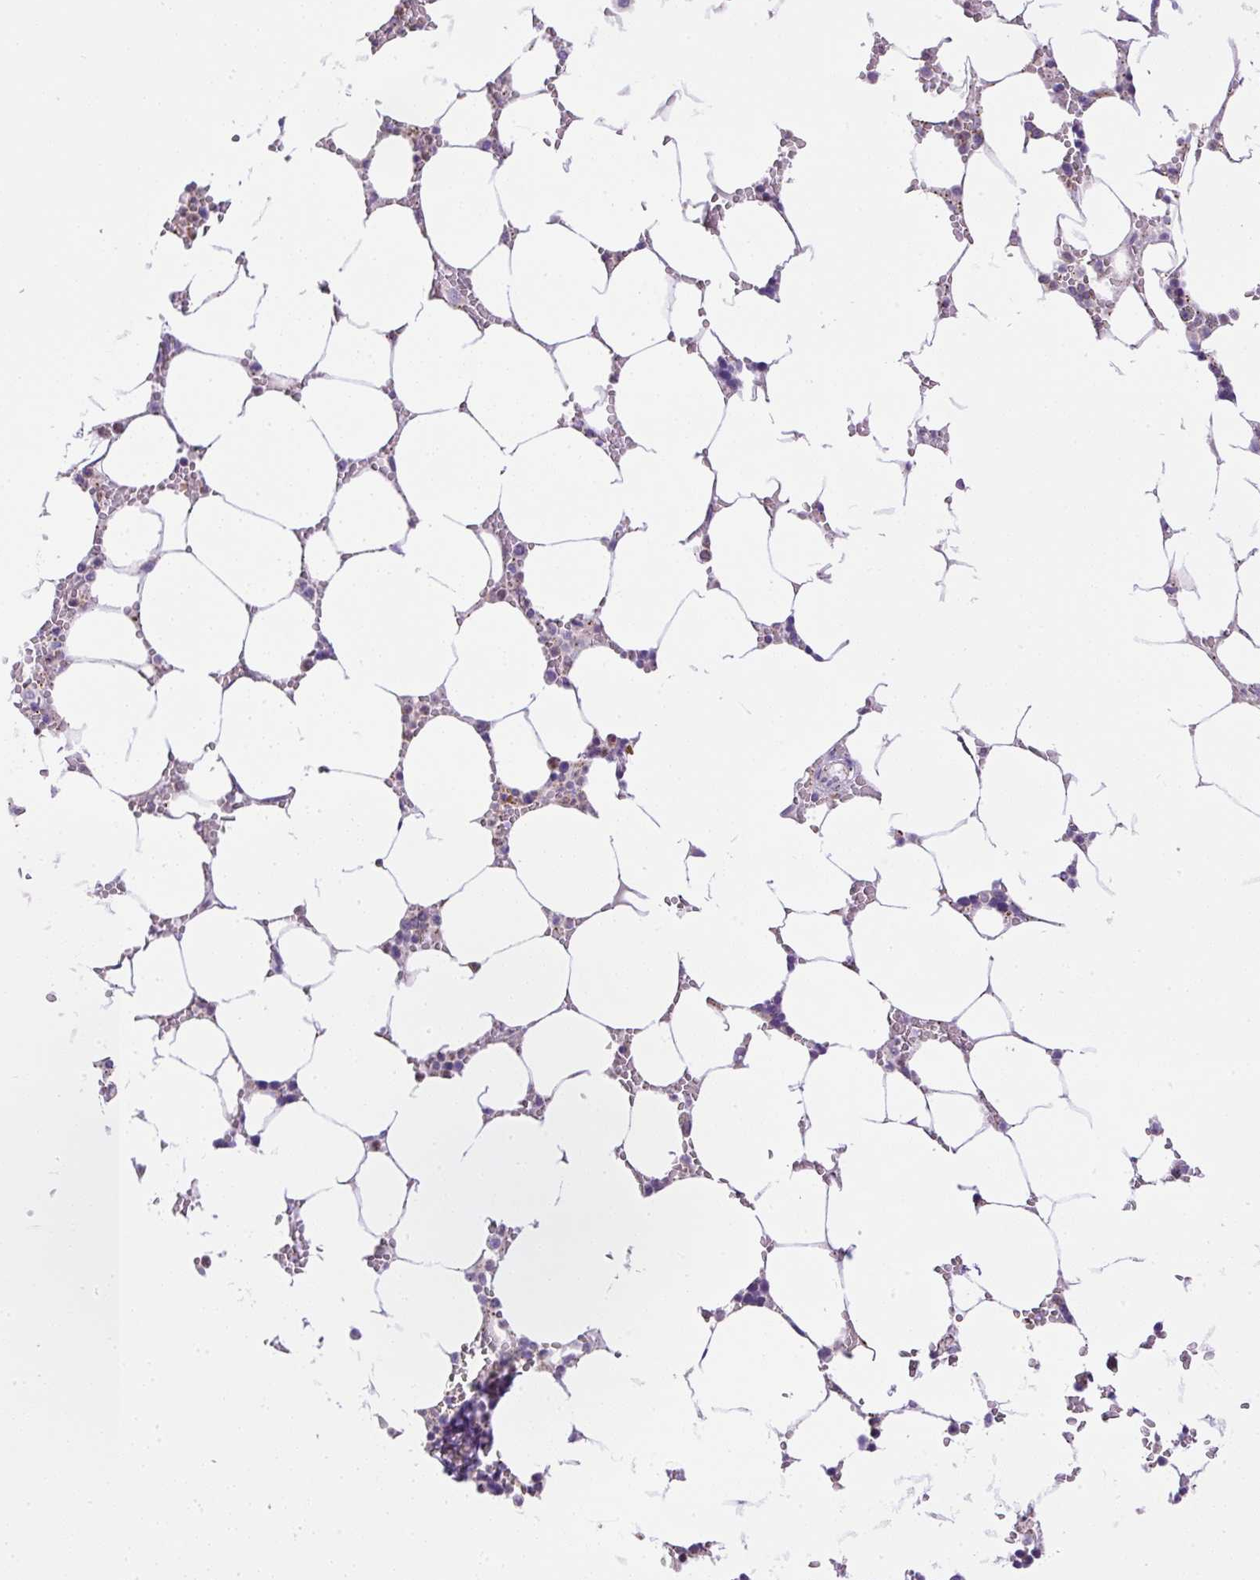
{"staining": {"intensity": "negative", "quantity": "none", "location": "none"}, "tissue": "bone marrow", "cell_type": "Hematopoietic cells", "image_type": "normal", "snomed": [{"axis": "morphology", "description": "Normal tissue, NOS"}, {"axis": "topography", "description": "Bone marrow"}], "caption": "The micrograph demonstrates no significant expression in hematopoietic cells of bone marrow. (DAB (3,3'-diaminobenzidine) immunohistochemistry (IHC) visualized using brightfield microscopy, high magnification).", "gene": "CFAP47", "patient": {"sex": "male", "age": 64}}